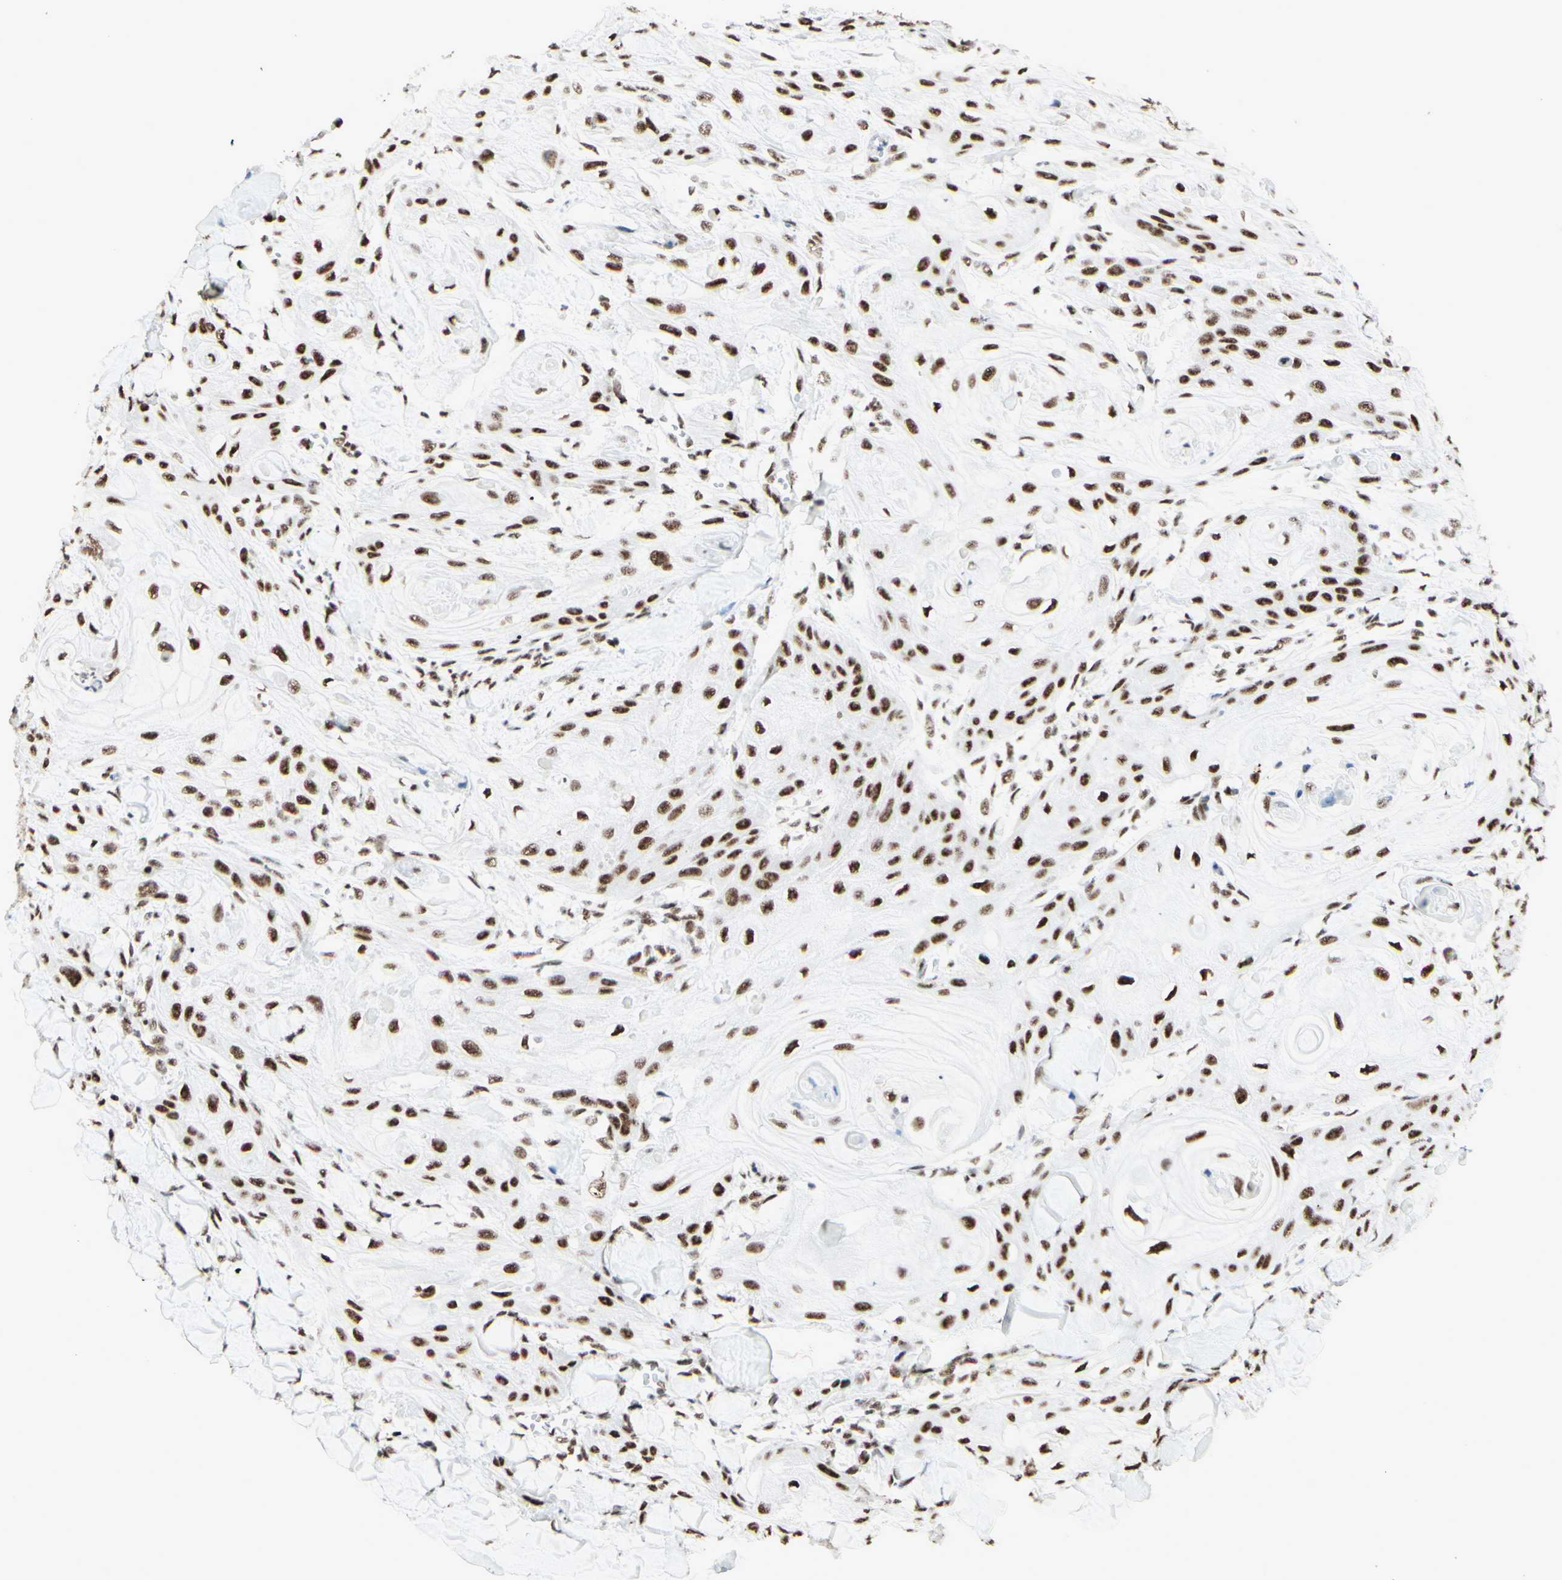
{"staining": {"intensity": "strong", "quantity": "25%-75%", "location": "nuclear"}, "tissue": "skin cancer", "cell_type": "Tumor cells", "image_type": "cancer", "snomed": [{"axis": "morphology", "description": "Squamous cell carcinoma, NOS"}, {"axis": "topography", "description": "Skin"}], "caption": "There is high levels of strong nuclear expression in tumor cells of skin squamous cell carcinoma, as demonstrated by immunohistochemical staining (brown color).", "gene": "WTAP", "patient": {"sex": "male", "age": 74}}